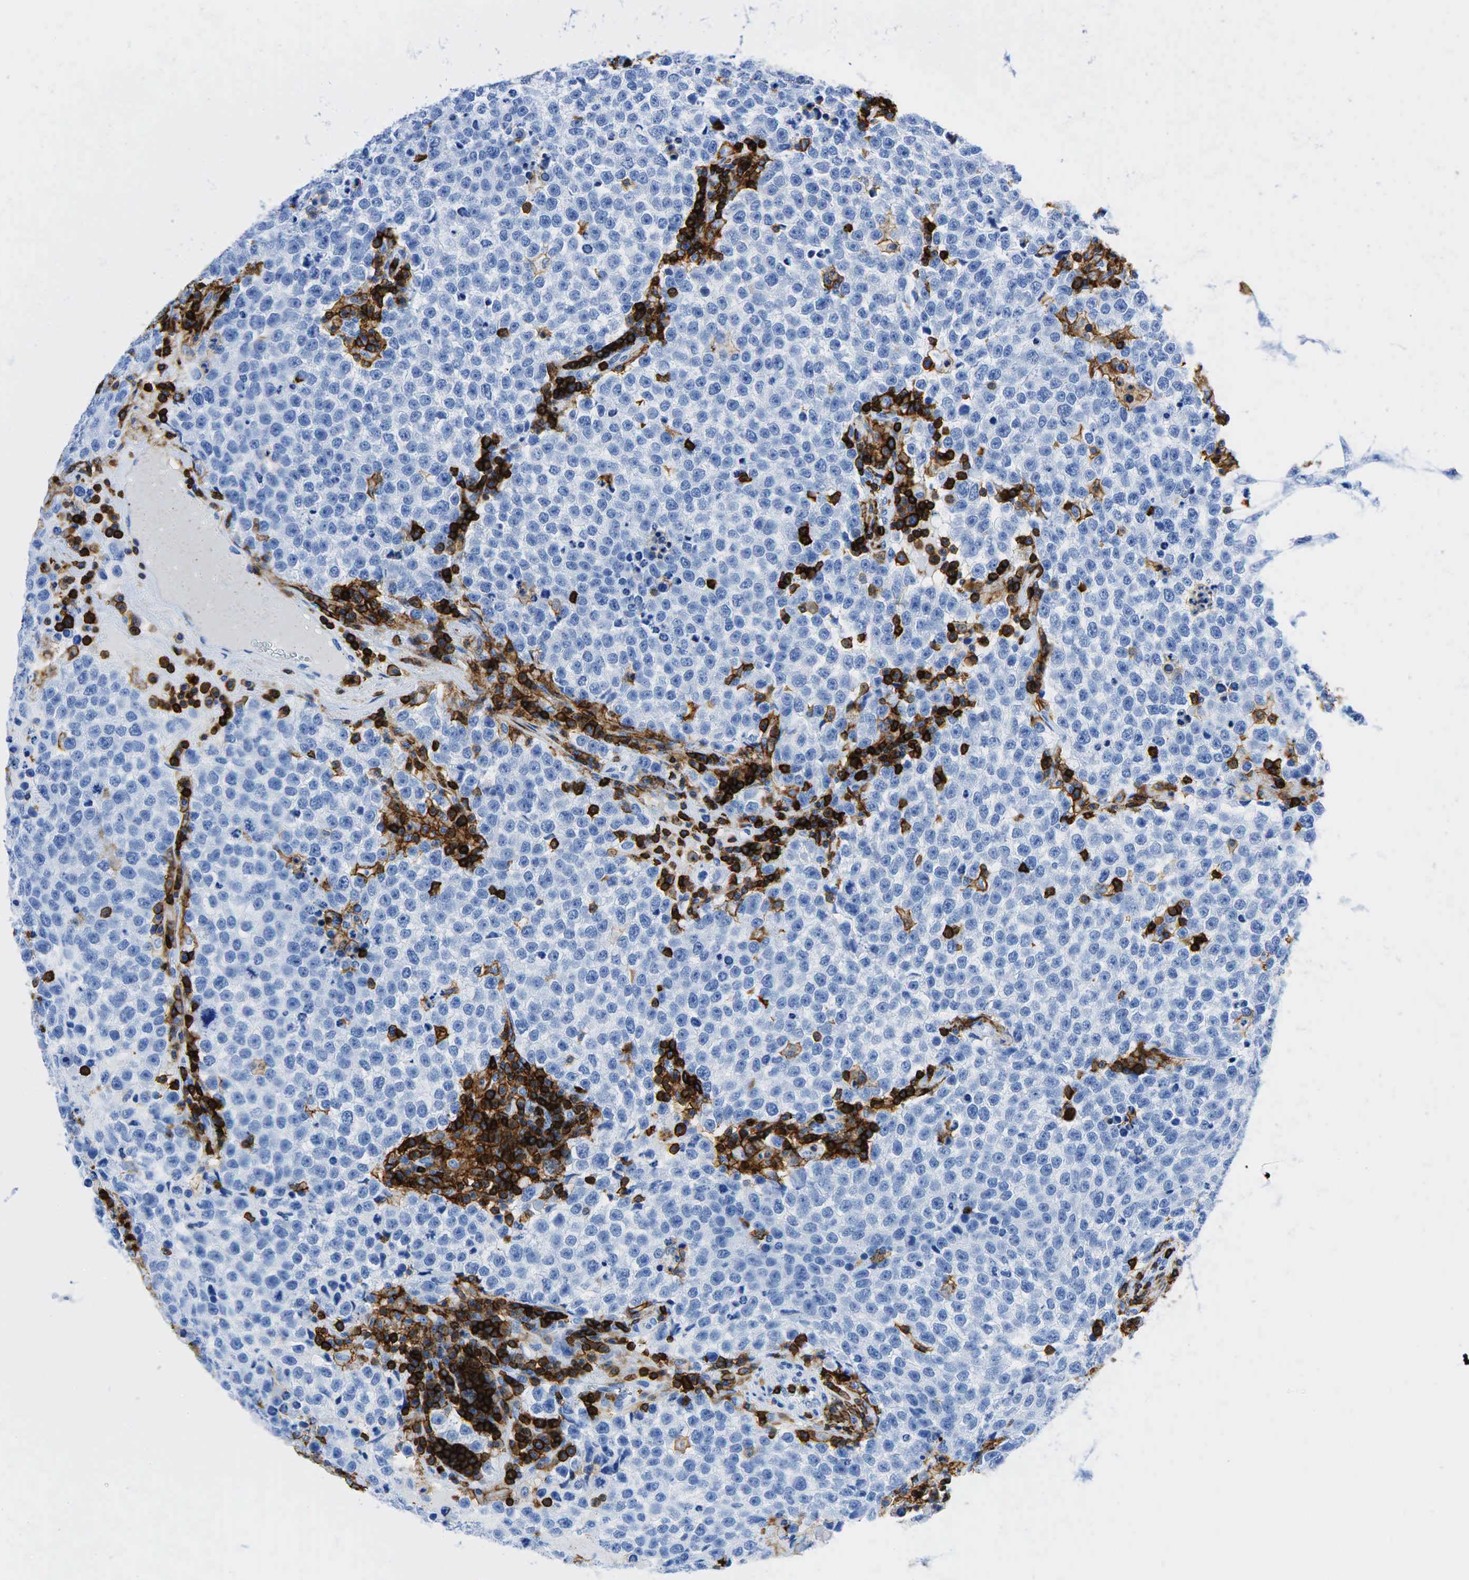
{"staining": {"intensity": "negative", "quantity": "none", "location": "none"}, "tissue": "testis cancer", "cell_type": "Tumor cells", "image_type": "cancer", "snomed": [{"axis": "morphology", "description": "Seminoma, NOS"}, {"axis": "topography", "description": "Testis"}], "caption": "Tumor cells are negative for protein expression in human testis cancer.", "gene": "PTPRC", "patient": {"sex": "male", "age": 36}}